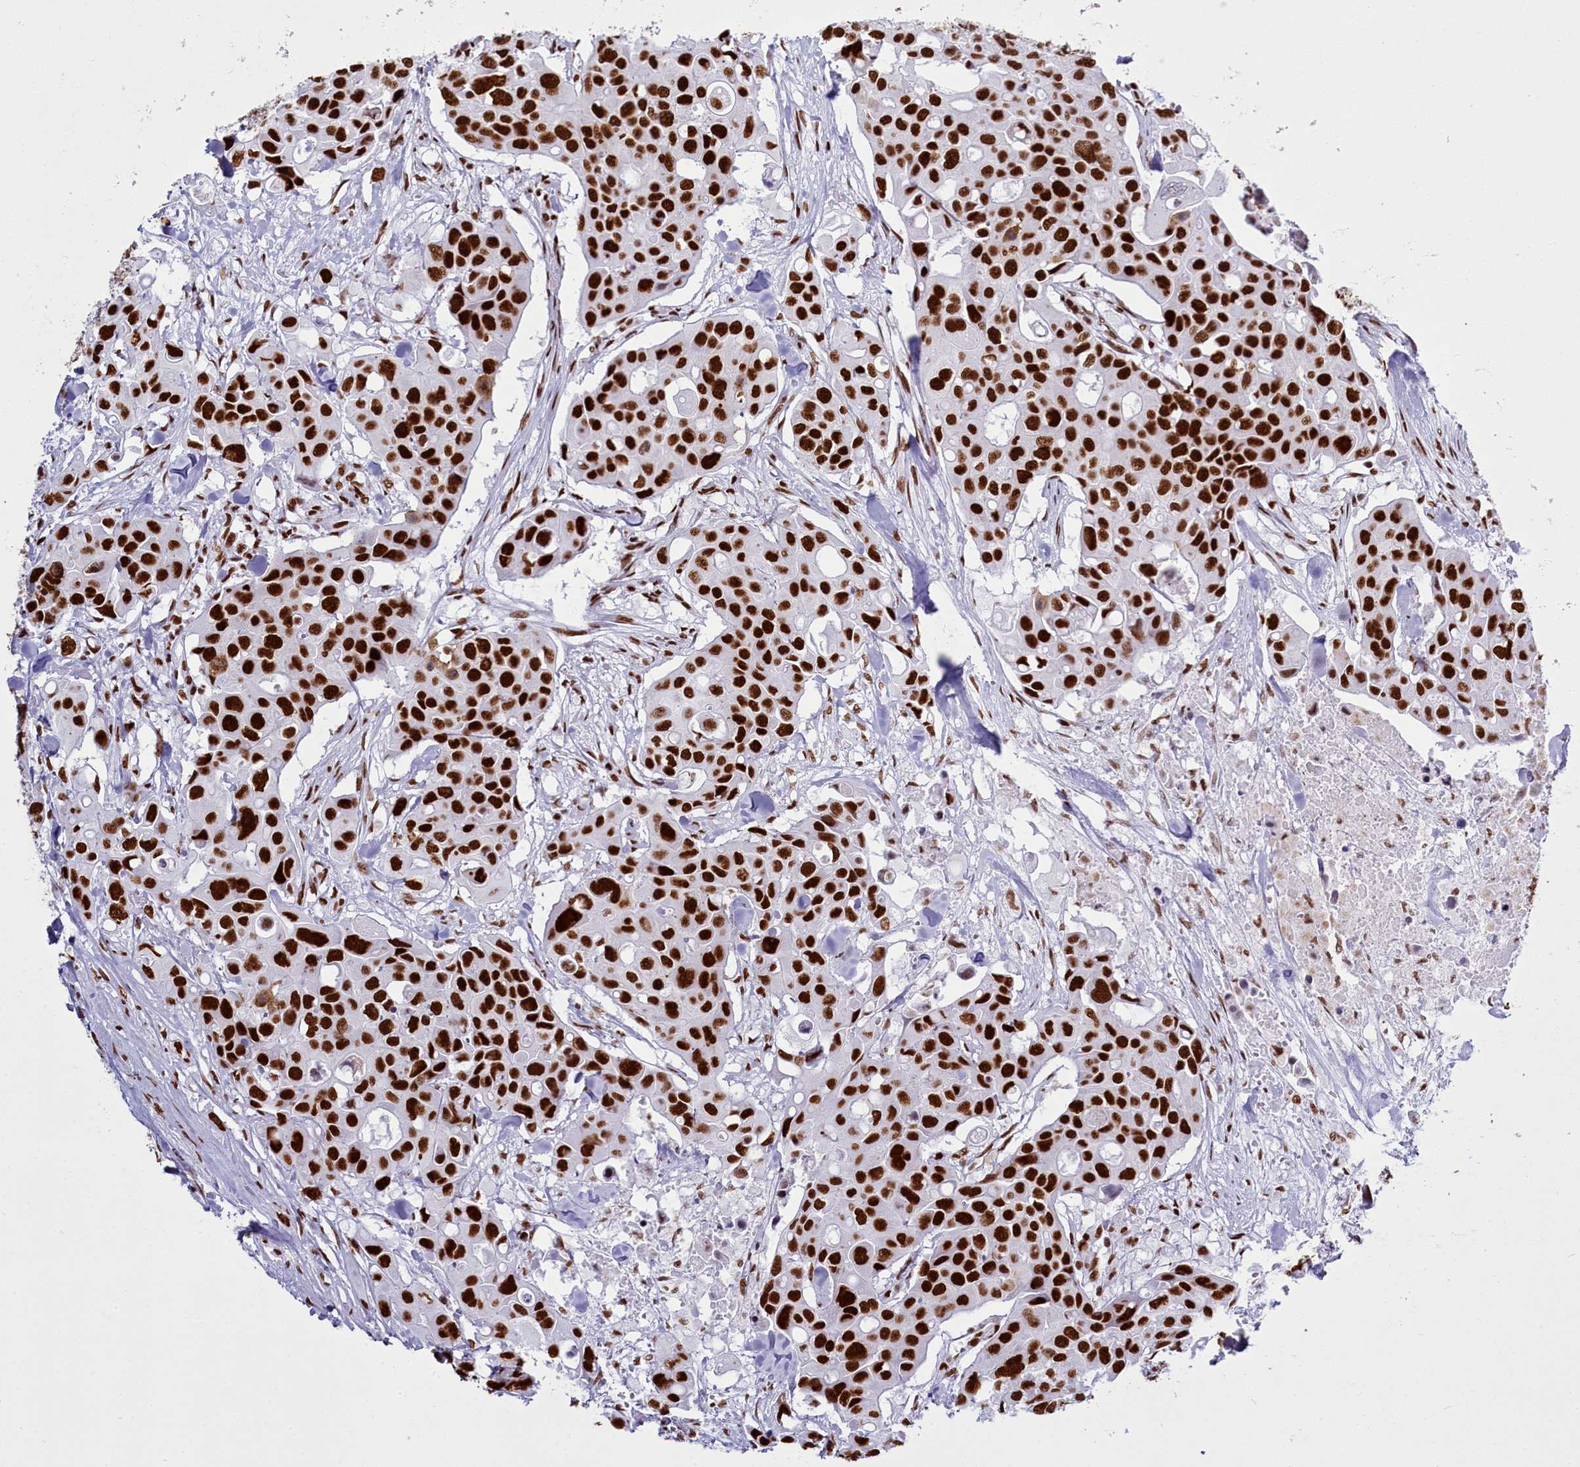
{"staining": {"intensity": "strong", "quantity": ">75%", "location": "nuclear"}, "tissue": "colorectal cancer", "cell_type": "Tumor cells", "image_type": "cancer", "snomed": [{"axis": "morphology", "description": "Adenocarcinoma, NOS"}, {"axis": "topography", "description": "Colon"}], "caption": "High-power microscopy captured an IHC histopathology image of colorectal cancer (adenocarcinoma), revealing strong nuclear expression in approximately >75% of tumor cells.", "gene": "RALY", "patient": {"sex": "male", "age": 77}}